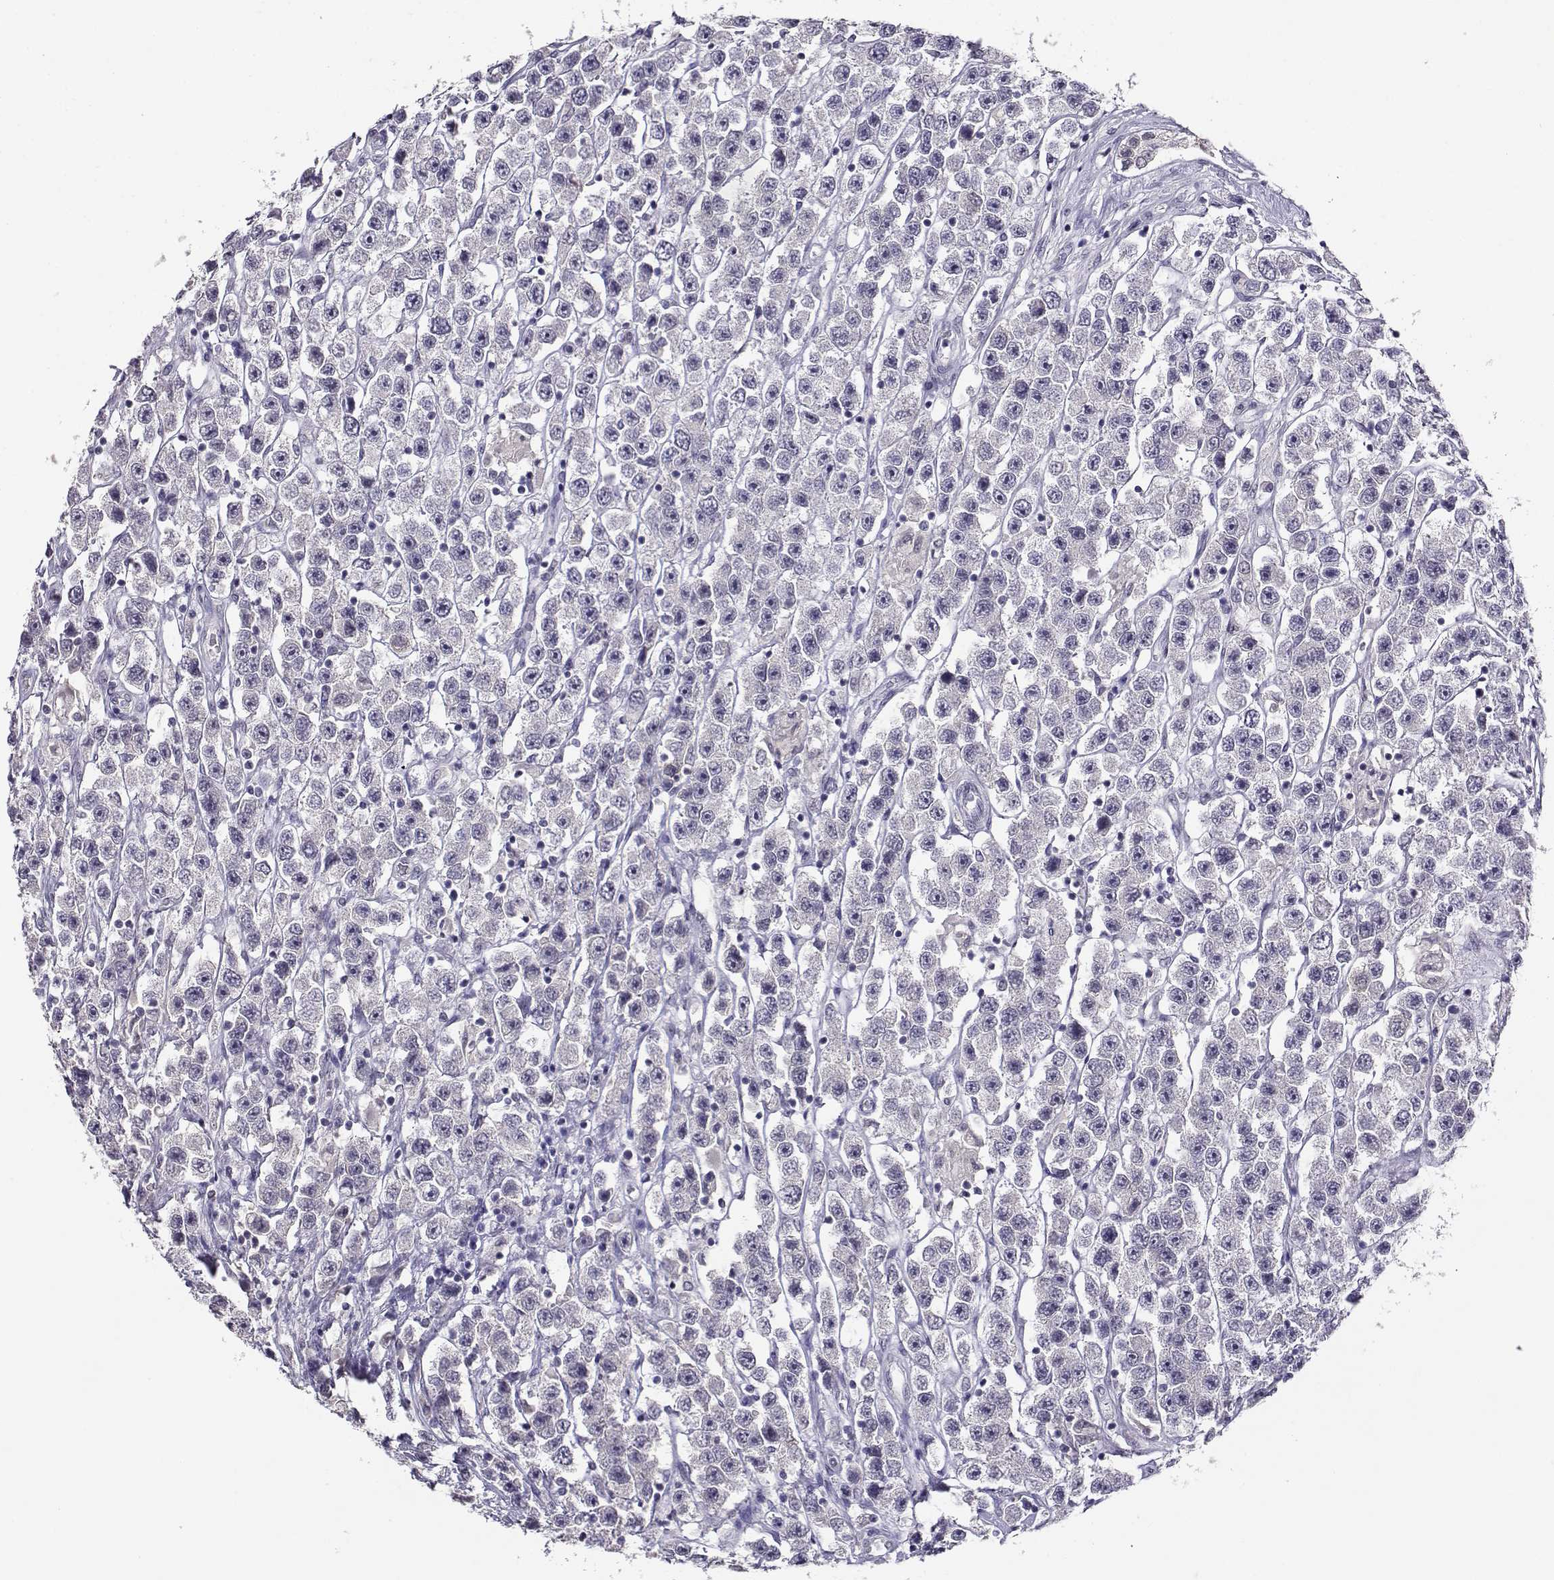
{"staining": {"intensity": "negative", "quantity": "none", "location": "none"}, "tissue": "testis cancer", "cell_type": "Tumor cells", "image_type": "cancer", "snomed": [{"axis": "morphology", "description": "Seminoma, NOS"}, {"axis": "topography", "description": "Testis"}], "caption": "Immunohistochemistry photomicrograph of testis cancer stained for a protein (brown), which reveals no staining in tumor cells.", "gene": "RHOXF2", "patient": {"sex": "male", "age": 45}}